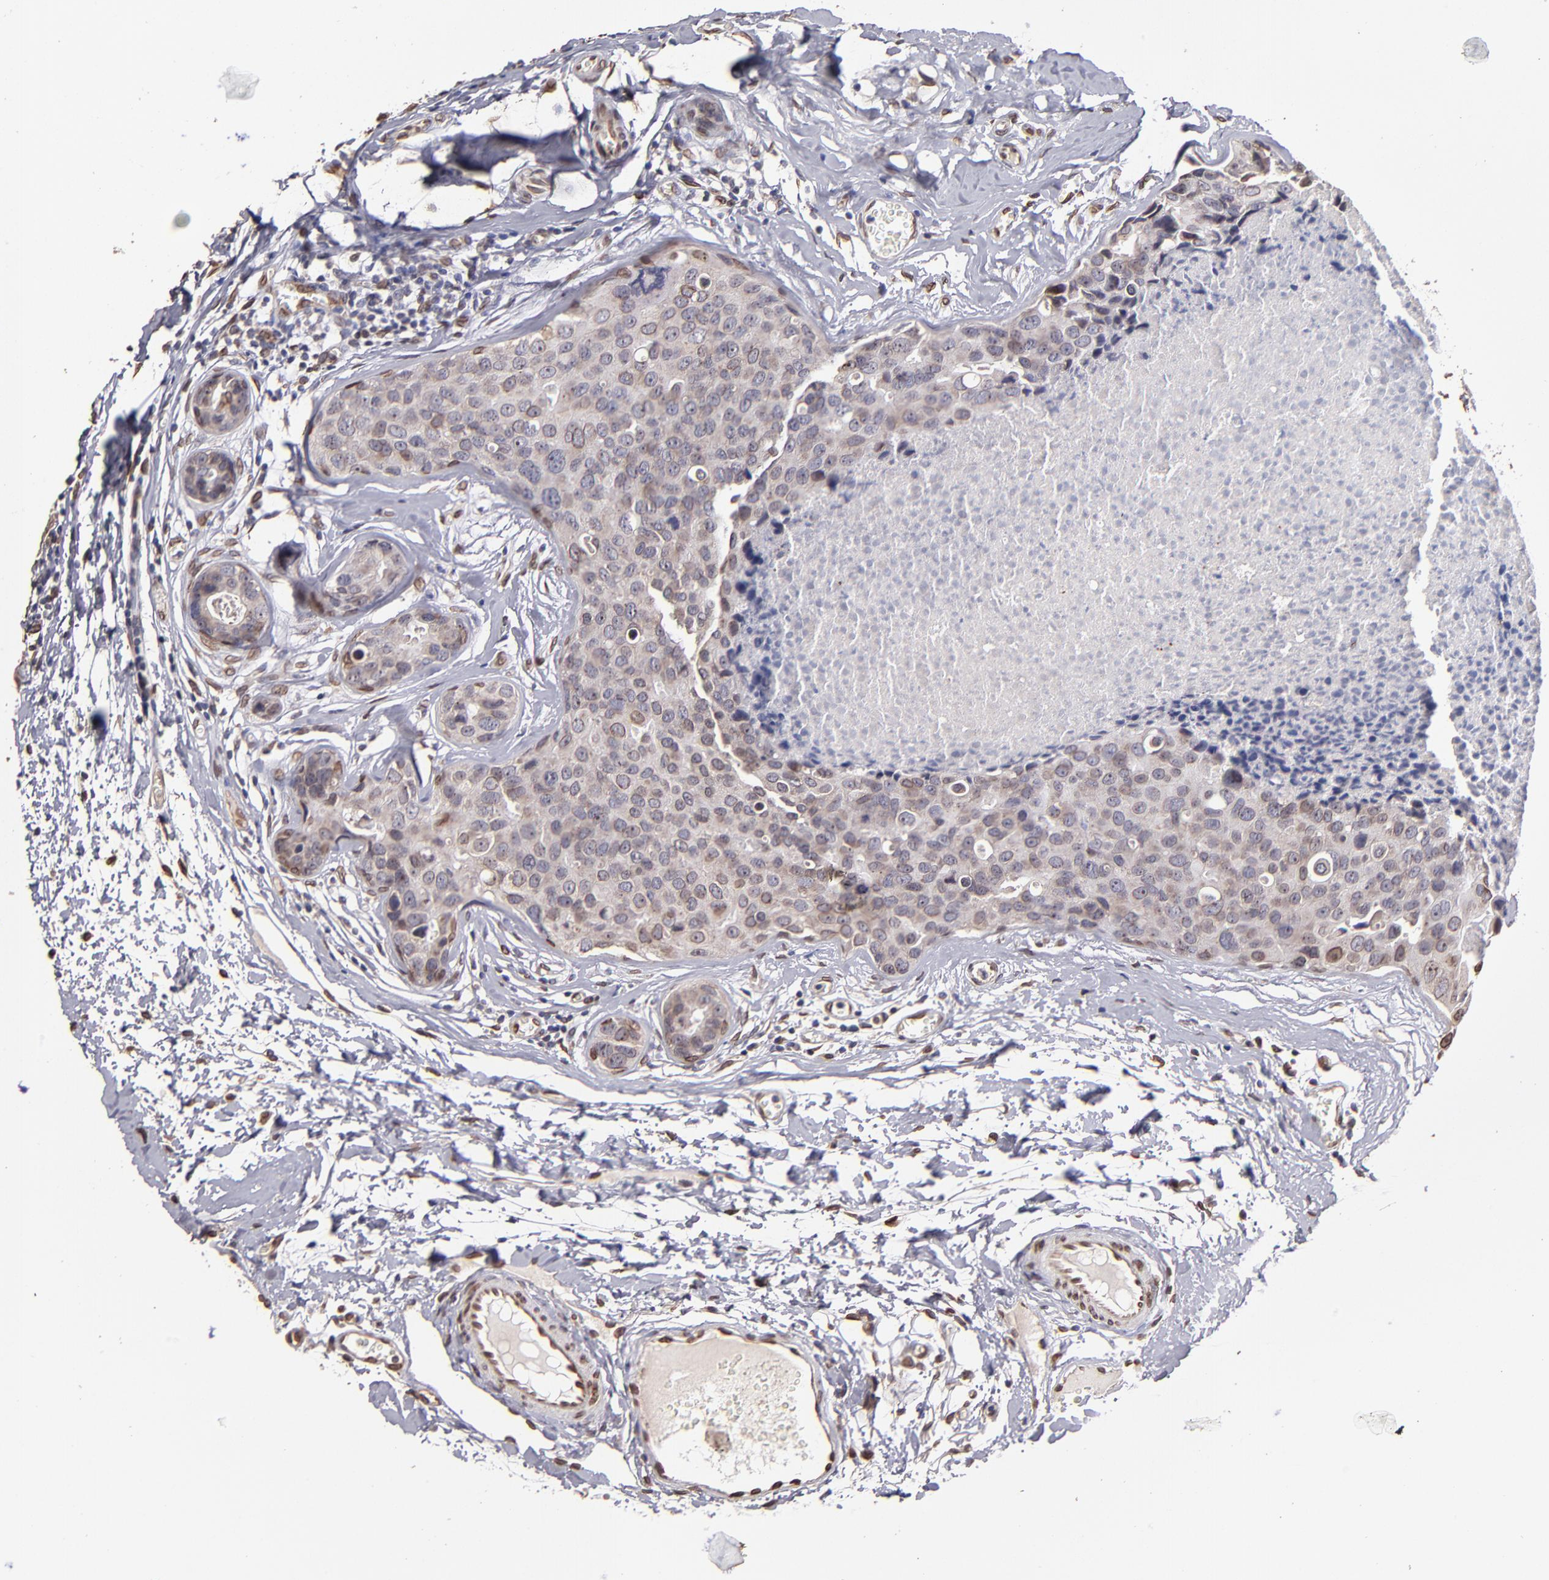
{"staining": {"intensity": "weak", "quantity": ">75%", "location": "cytoplasmic/membranous"}, "tissue": "breast cancer", "cell_type": "Tumor cells", "image_type": "cancer", "snomed": [{"axis": "morphology", "description": "Duct carcinoma"}, {"axis": "topography", "description": "Breast"}], "caption": "Immunohistochemistry (IHC) histopathology image of breast cancer stained for a protein (brown), which demonstrates low levels of weak cytoplasmic/membranous positivity in about >75% of tumor cells.", "gene": "PUM3", "patient": {"sex": "female", "age": 24}}